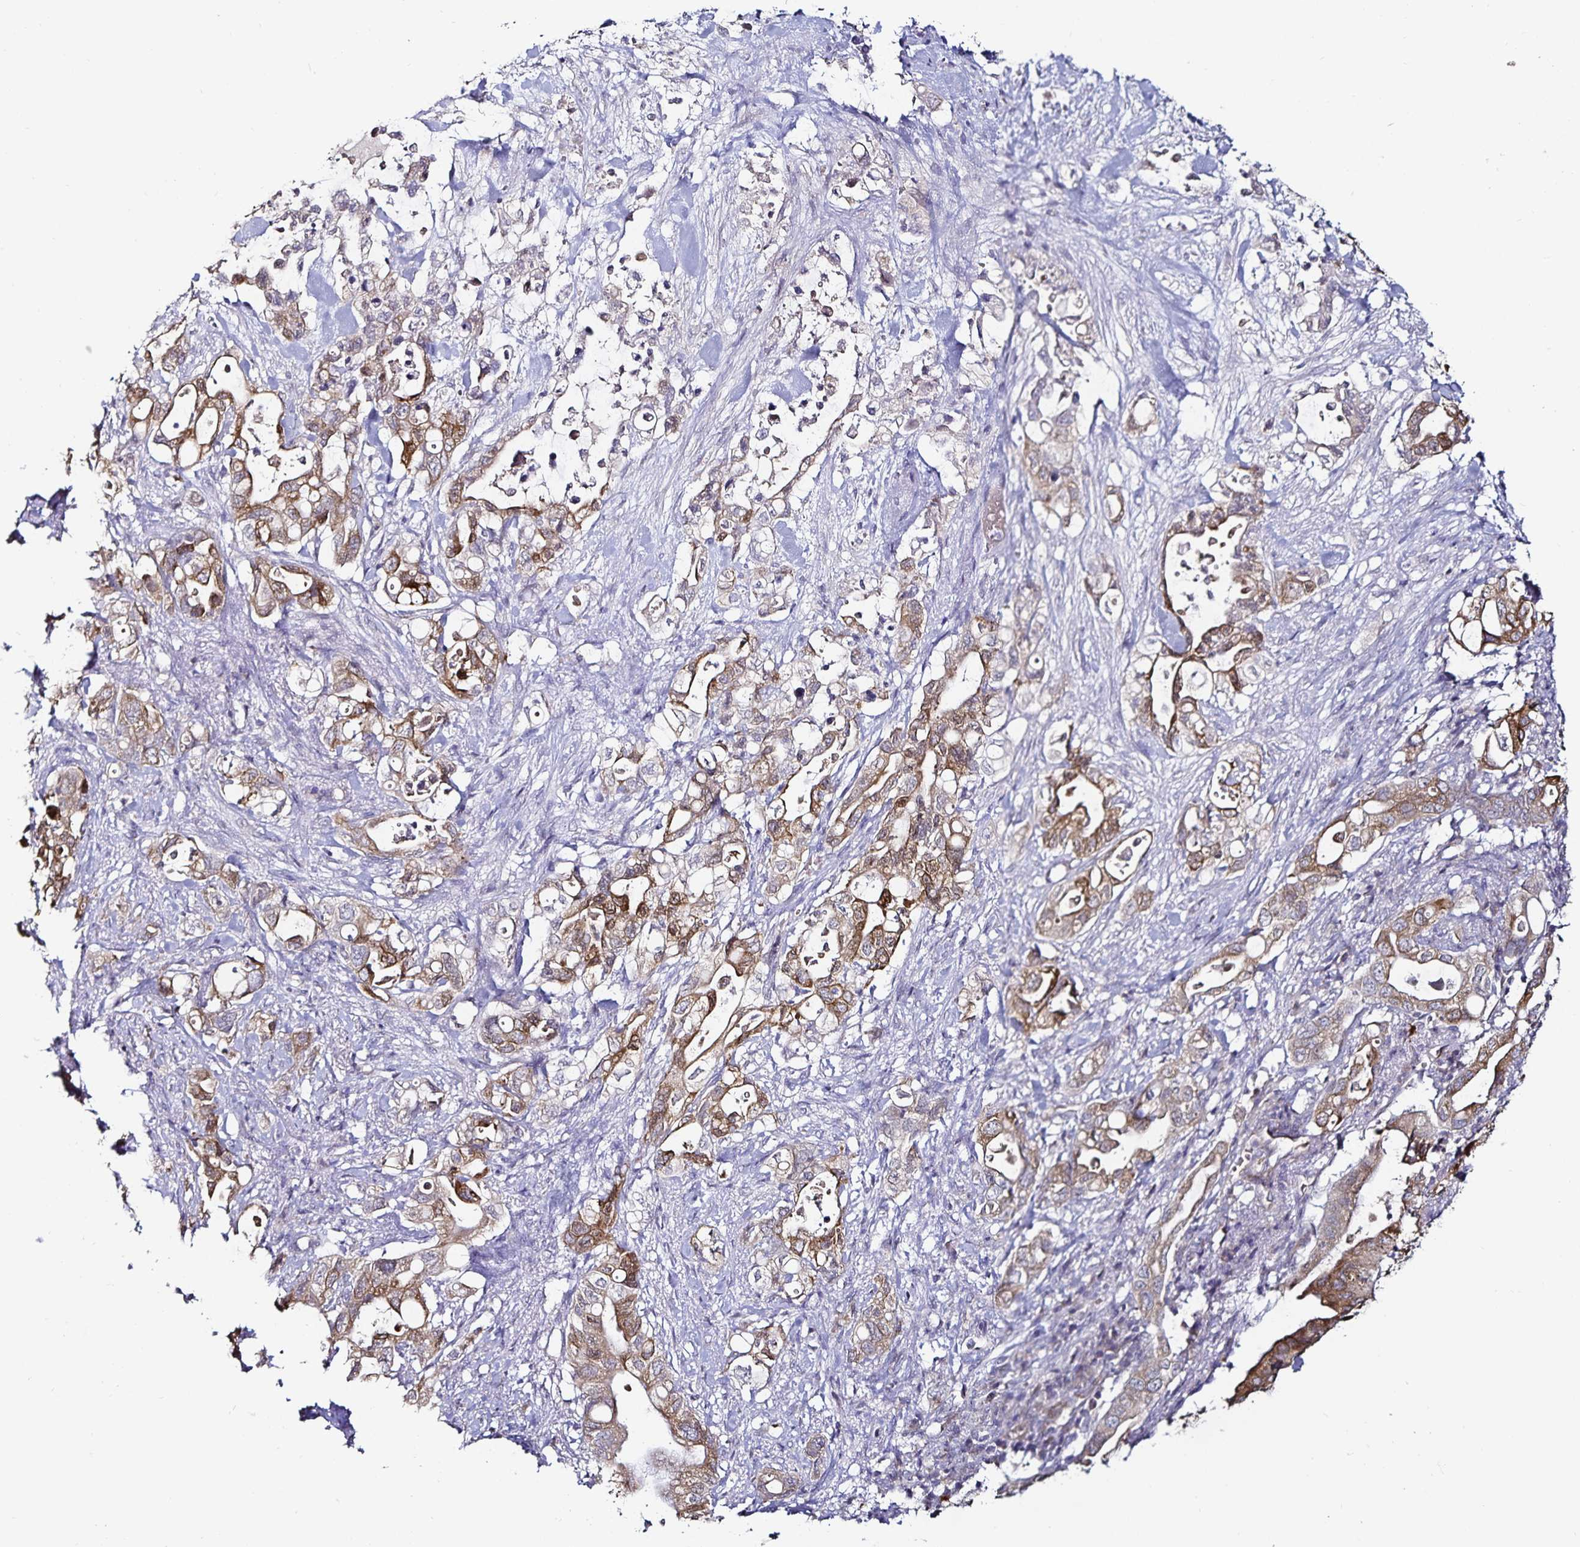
{"staining": {"intensity": "moderate", "quantity": ">75%", "location": "cytoplasmic/membranous"}, "tissue": "pancreatic cancer", "cell_type": "Tumor cells", "image_type": "cancer", "snomed": [{"axis": "morphology", "description": "Adenocarcinoma, NOS"}, {"axis": "topography", "description": "Pancreas"}], "caption": "Immunohistochemistry (DAB) staining of human pancreatic cancer (adenocarcinoma) displays moderate cytoplasmic/membranous protein positivity in approximately >75% of tumor cells.", "gene": "ACSL5", "patient": {"sex": "female", "age": 72}}